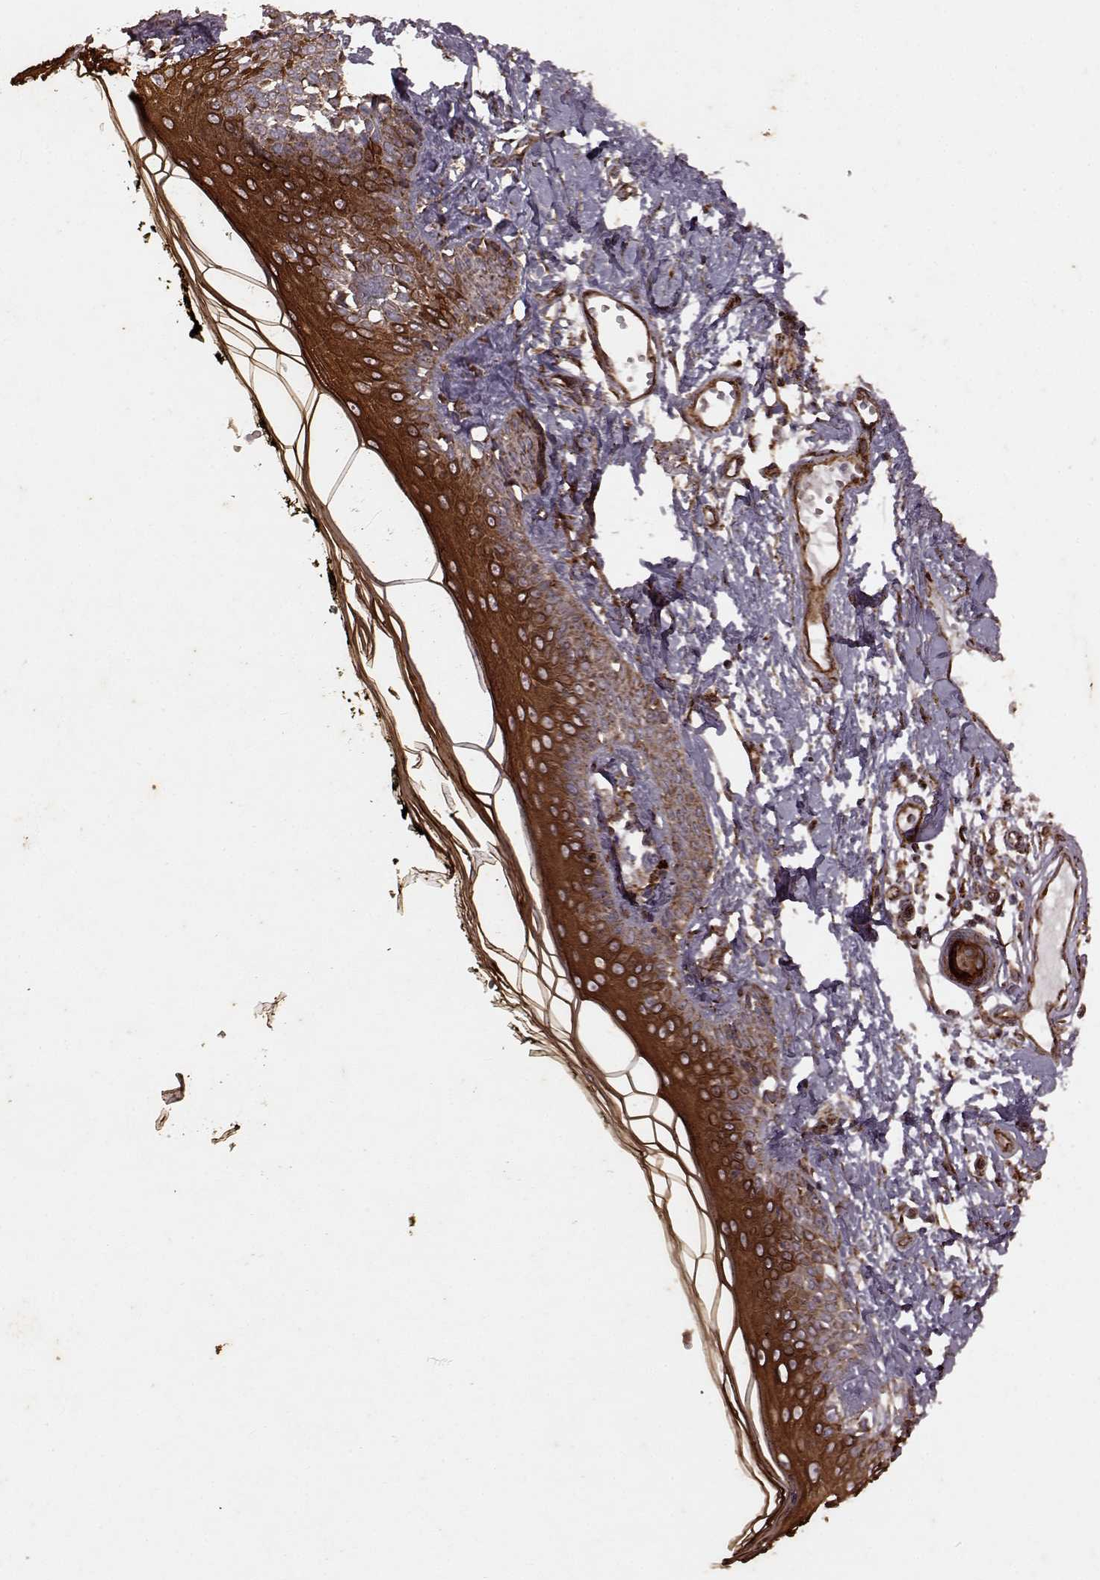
{"staining": {"intensity": "strong", "quantity": ">75%", "location": "cytoplasmic/membranous"}, "tissue": "skin", "cell_type": "Fibroblasts", "image_type": "normal", "snomed": [{"axis": "morphology", "description": "Normal tissue, NOS"}, {"axis": "topography", "description": "Skin"}], "caption": "This photomicrograph exhibits immunohistochemistry staining of unremarkable human skin, with high strong cytoplasmic/membranous staining in approximately >75% of fibroblasts.", "gene": "ENSG00000285130", "patient": {"sex": "male", "age": 76}}